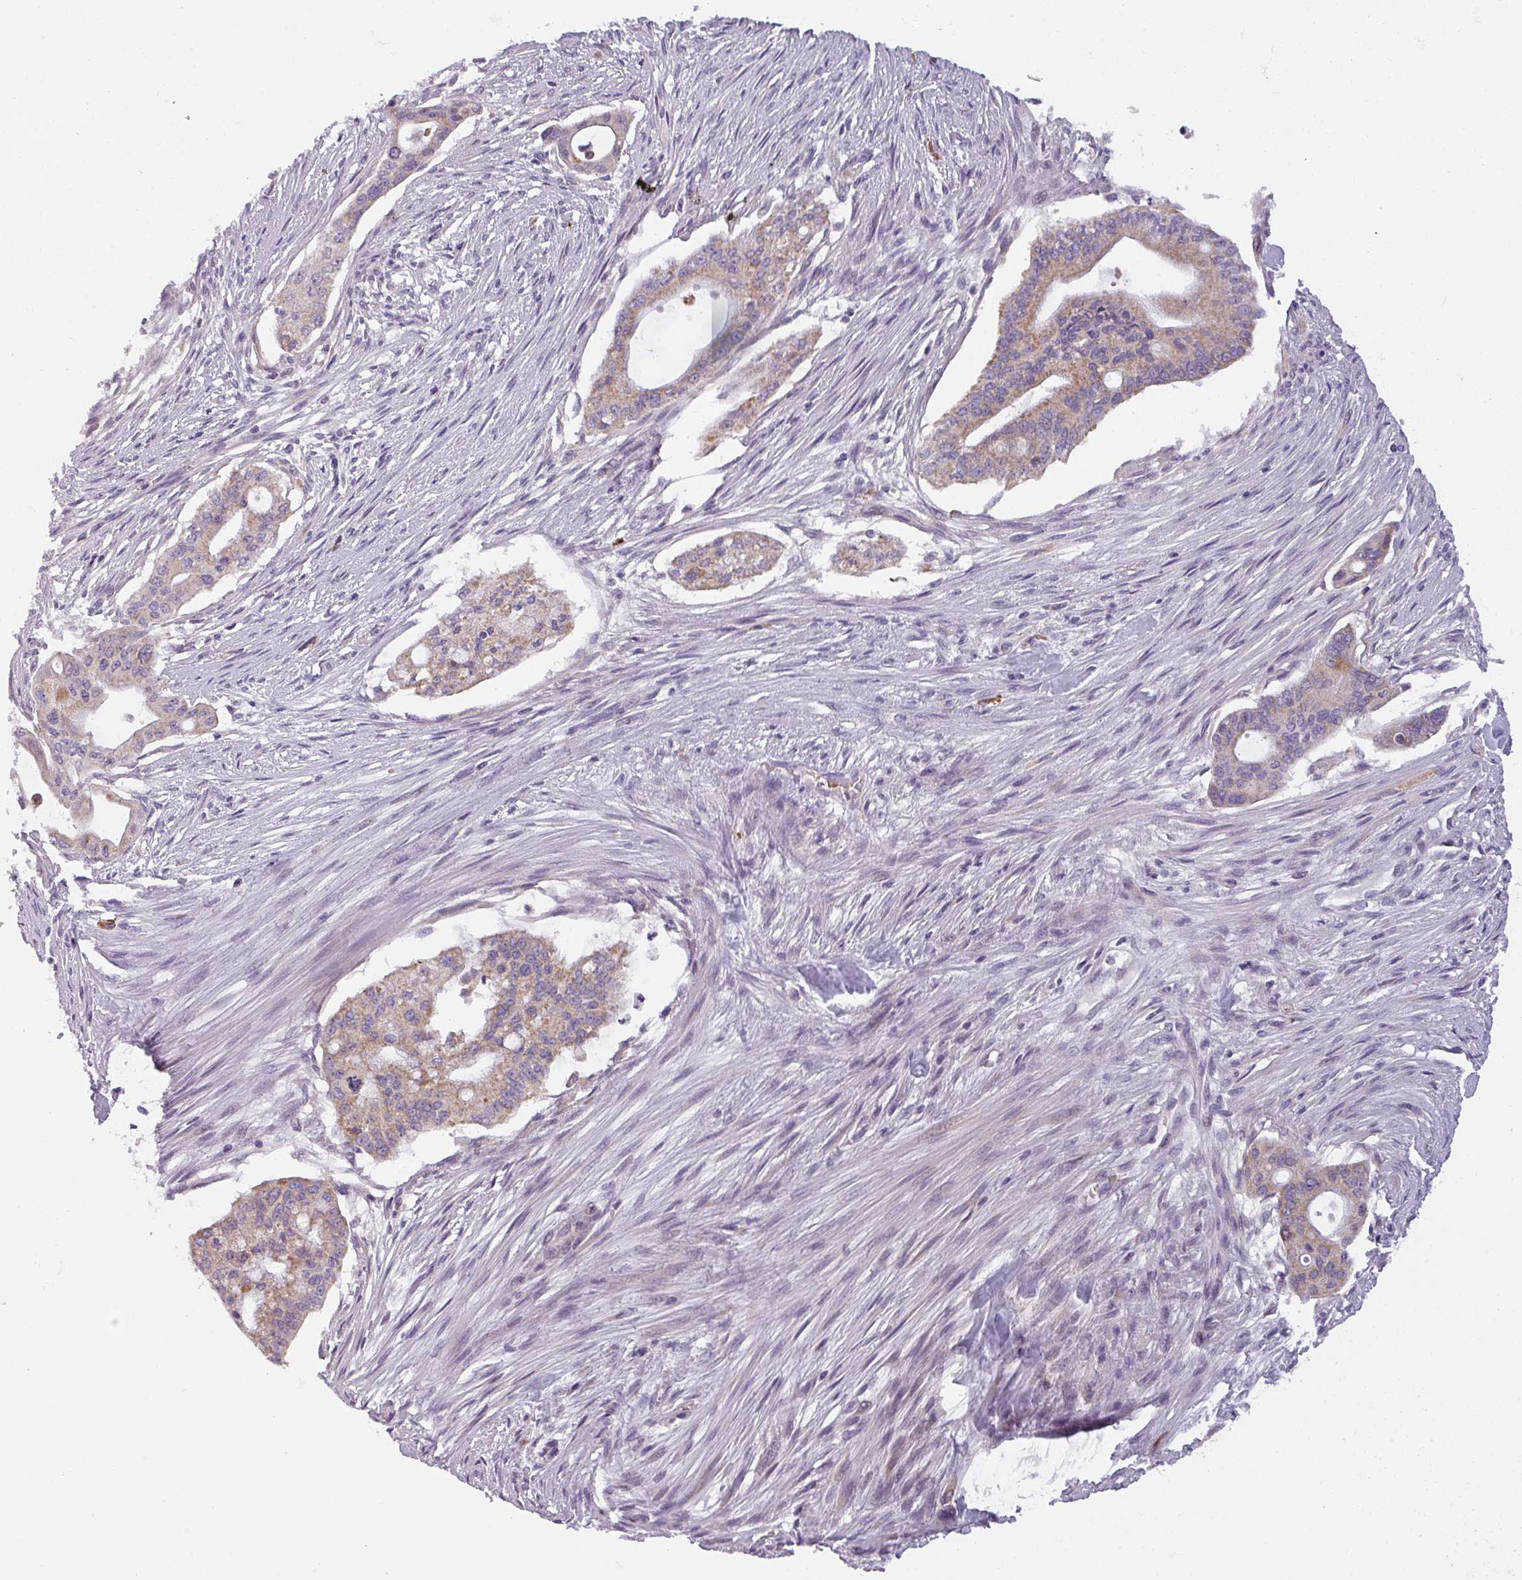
{"staining": {"intensity": "weak", "quantity": "25%-75%", "location": "cytoplasmic/membranous"}, "tissue": "pancreatic cancer", "cell_type": "Tumor cells", "image_type": "cancer", "snomed": [{"axis": "morphology", "description": "Adenocarcinoma, NOS"}, {"axis": "topography", "description": "Pancreas"}], "caption": "Protein staining reveals weak cytoplasmic/membranous staining in about 25%-75% of tumor cells in adenocarcinoma (pancreatic). Using DAB (brown) and hematoxylin (blue) stains, captured at high magnification using brightfield microscopy.", "gene": "C2orf68", "patient": {"sex": "male", "age": 46}}